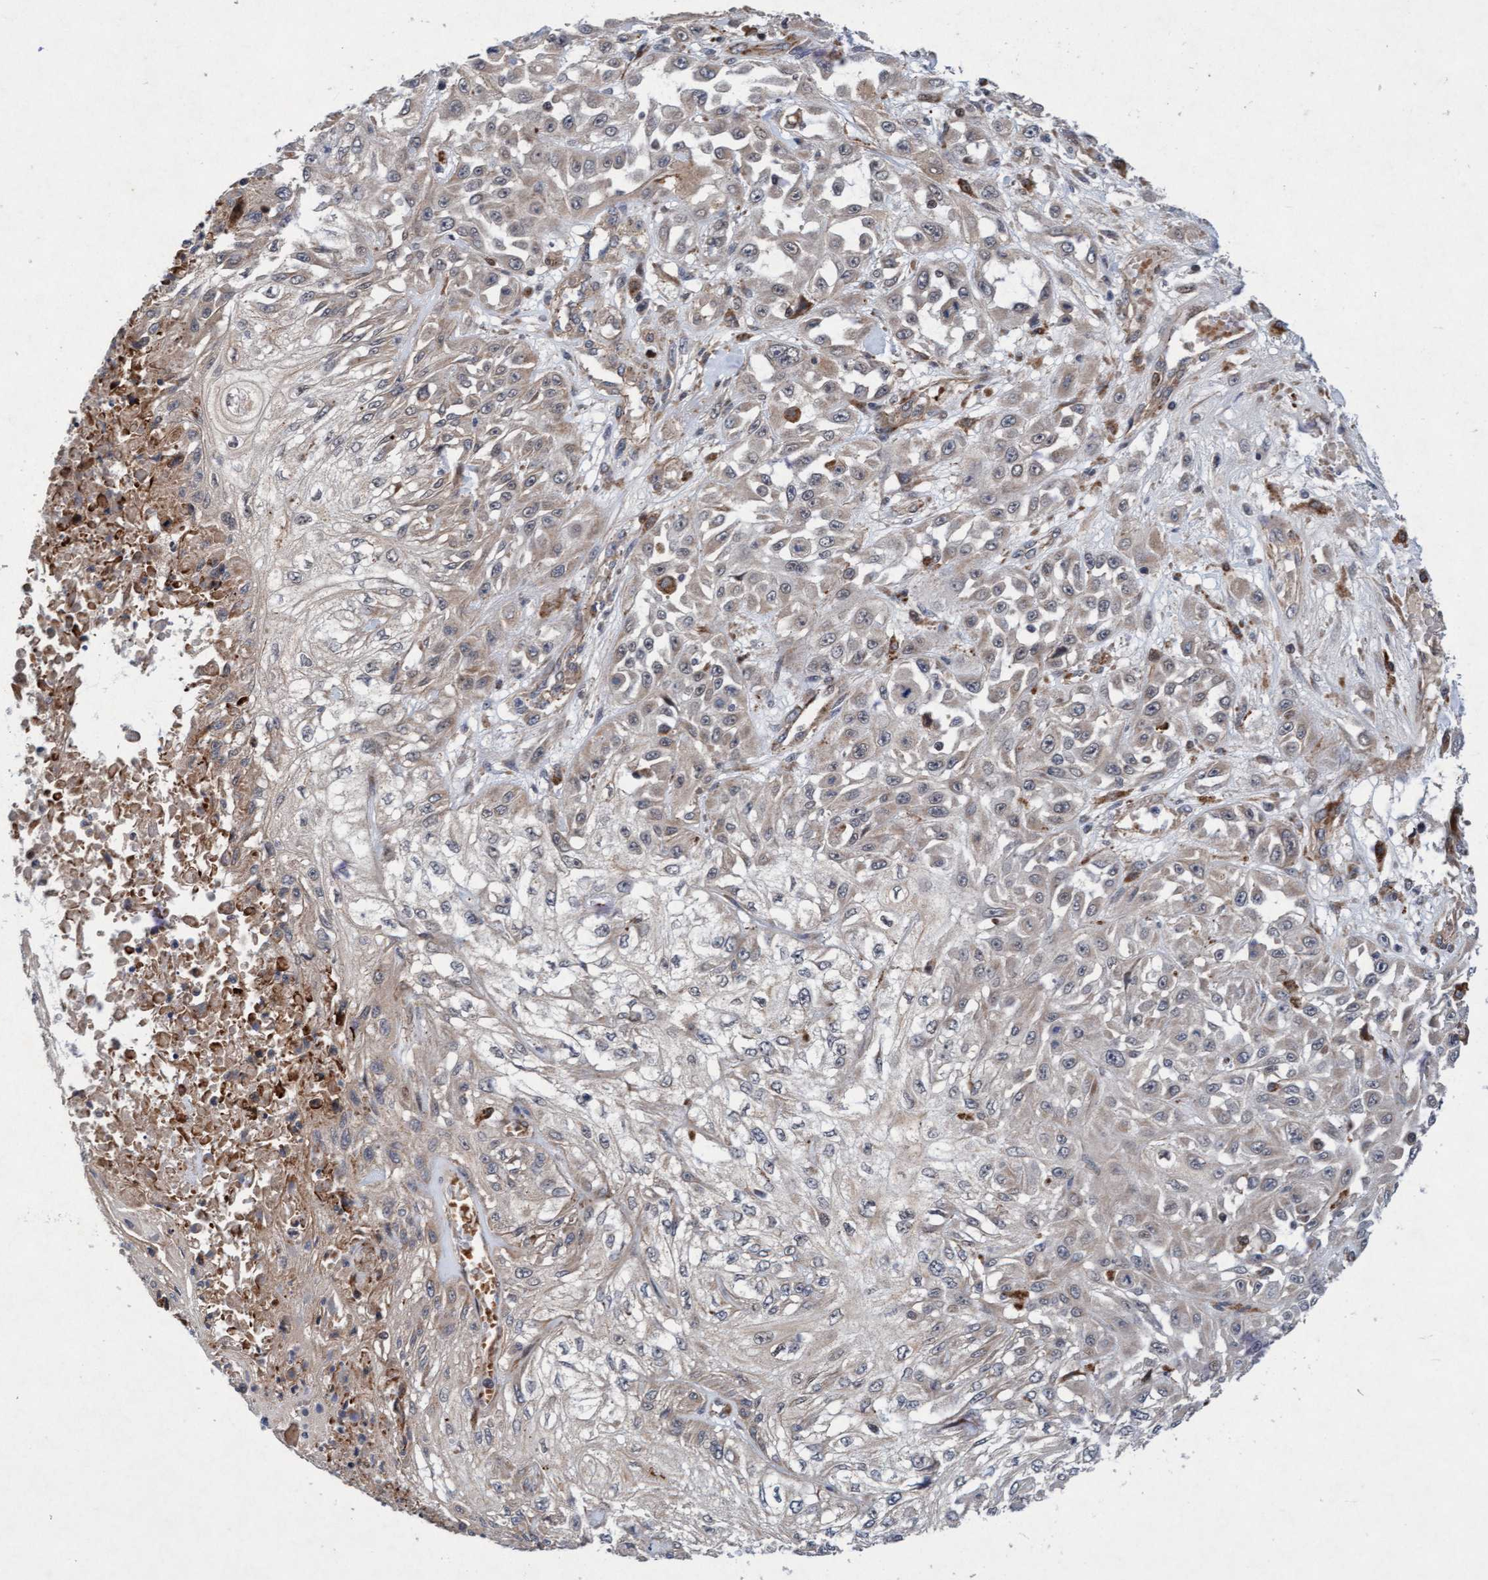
{"staining": {"intensity": "weak", "quantity": "<25%", "location": "cytoplasmic/membranous"}, "tissue": "skin cancer", "cell_type": "Tumor cells", "image_type": "cancer", "snomed": [{"axis": "morphology", "description": "Squamous cell carcinoma, NOS"}, {"axis": "morphology", "description": "Squamous cell carcinoma, metastatic, NOS"}, {"axis": "topography", "description": "Skin"}, {"axis": "topography", "description": "Lymph node"}], "caption": "The immunohistochemistry (IHC) micrograph has no significant expression in tumor cells of skin cancer (metastatic squamous cell carcinoma) tissue.", "gene": "TMEM70", "patient": {"sex": "male", "age": 75}}